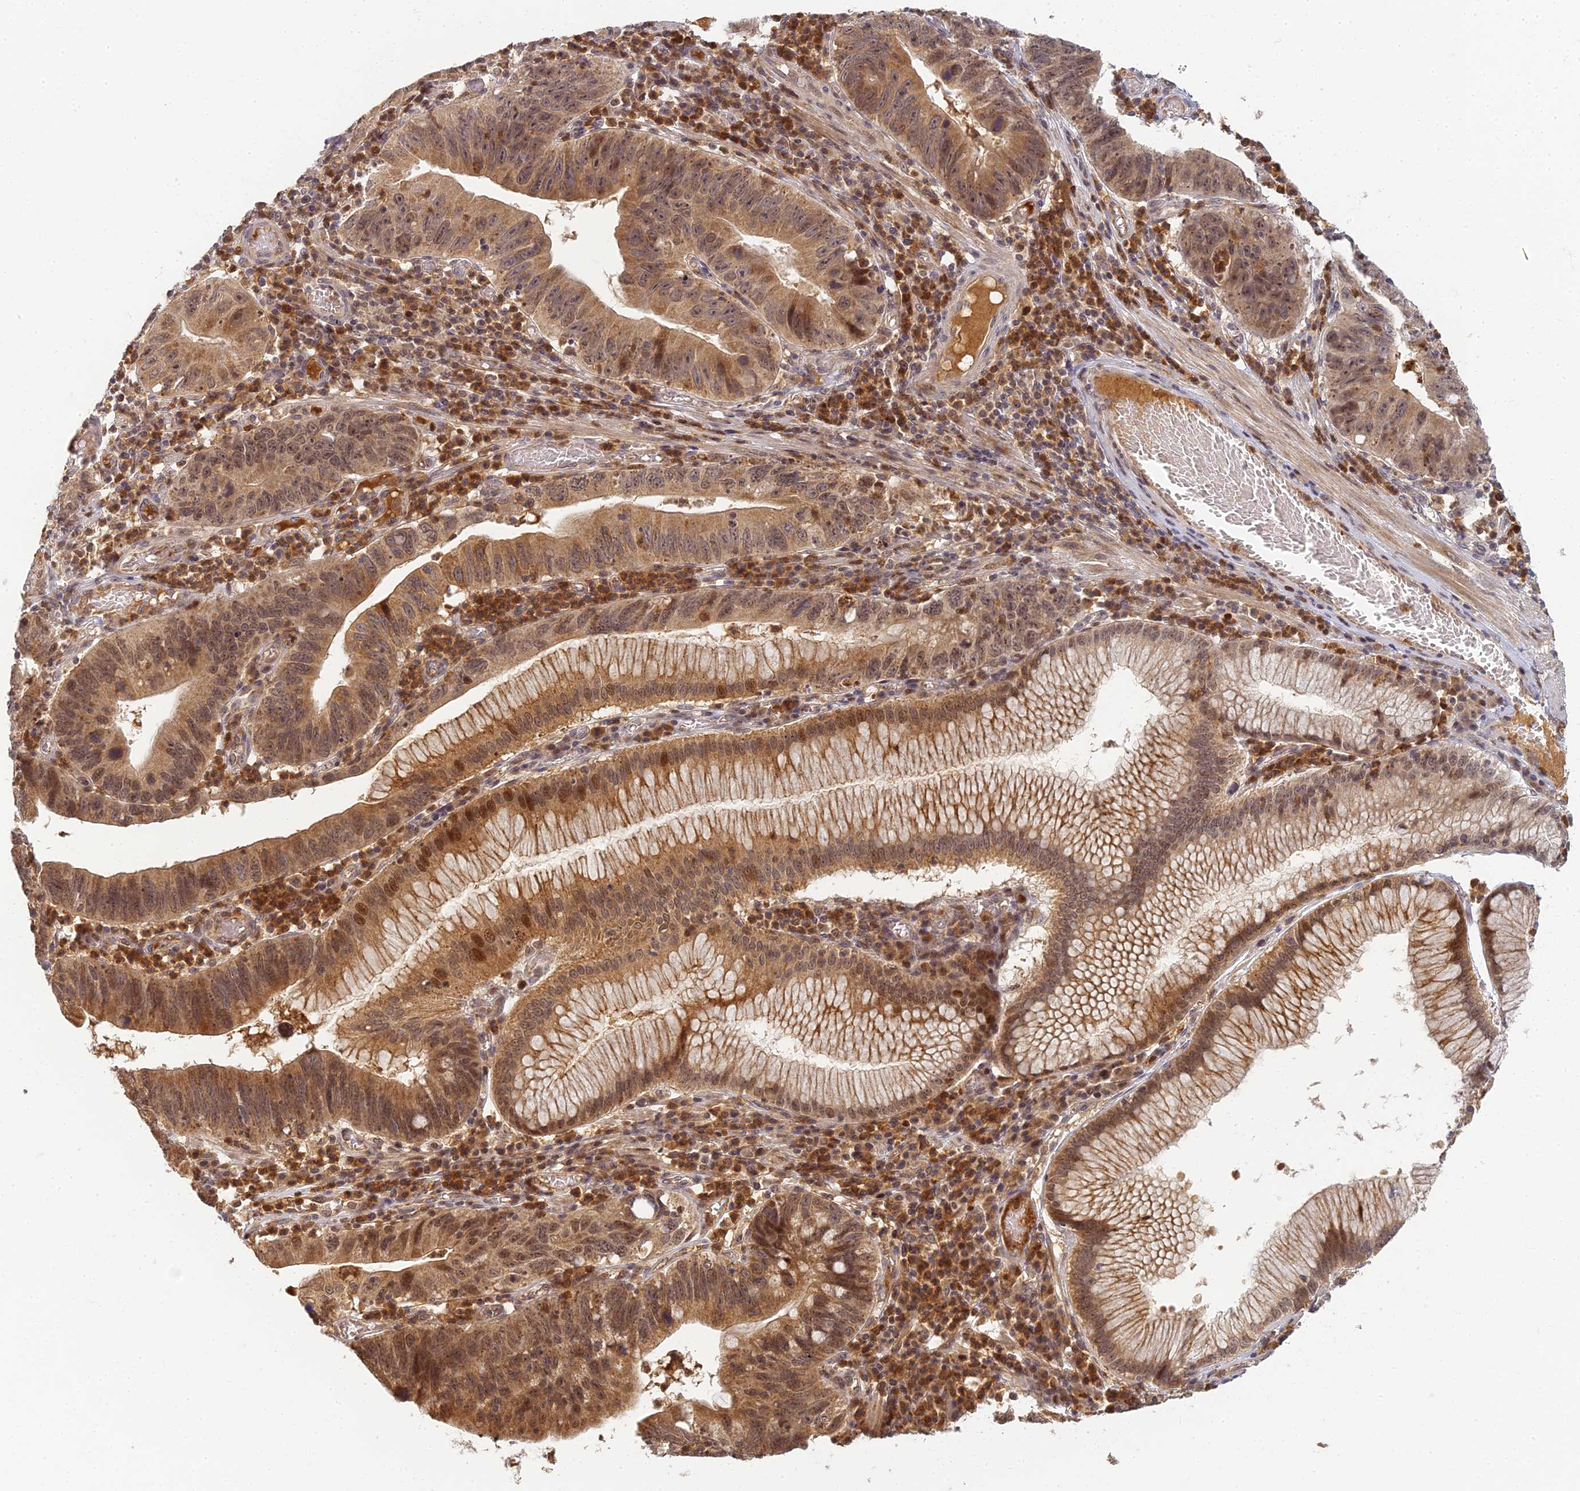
{"staining": {"intensity": "moderate", "quantity": ">75%", "location": "cytoplasmic/membranous,nuclear"}, "tissue": "stomach cancer", "cell_type": "Tumor cells", "image_type": "cancer", "snomed": [{"axis": "morphology", "description": "Adenocarcinoma, NOS"}, {"axis": "topography", "description": "Stomach"}], "caption": "Immunohistochemical staining of human adenocarcinoma (stomach) shows moderate cytoplasmic/membranous and nuclear protein staining in about >75% of tumor cells.", "gene": "RGL3", "patient": {"sex": "male", "age": 59}}